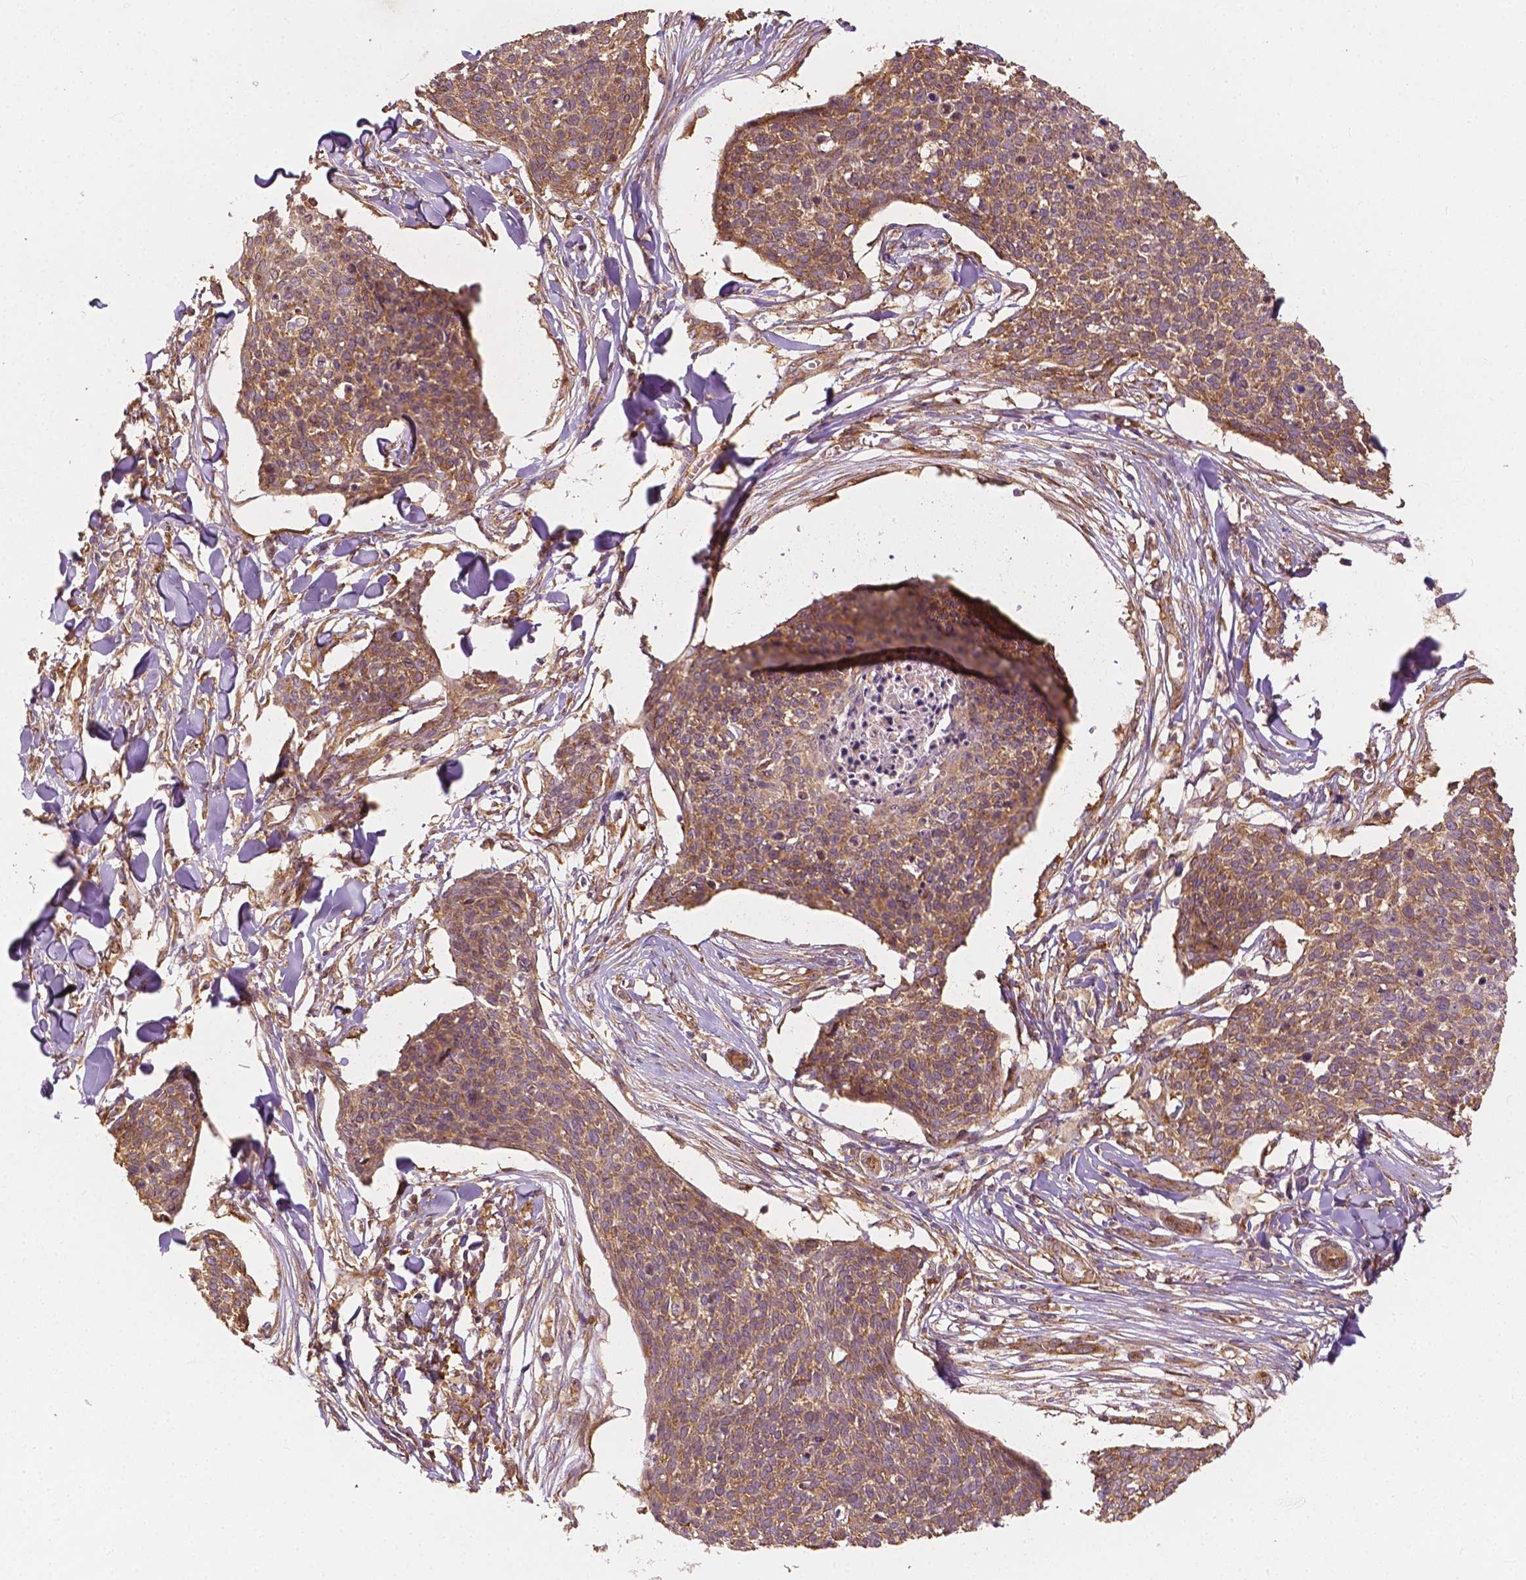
{"staining": {"intensity": "moderate", "quantity": ">75%", "location": "cytoplasmic/membranous"}, "tissue": "skin cancer", "cell_type": "Tumor cells", "image_type": "cancer", "snomed": [{"axis": "morphology", "description": "Squamous cell carcinoma, NOS"}, {"axis": "topography", "description": "Skin"}, {"axis": "topography", "description": "Vulva"}], "caption": "A brown stain labels moderate cytoplasmic/membranous staining of a protein in human skin cancer (squamous cell carcinoma) tumor cells. The staining is performed using DAB brown chromogen to label protein expression. The nuclei are counter-stained blue using hematoxylin.", "gene": "G3BP1", "patient": {"sex": "female", "age": 75}}